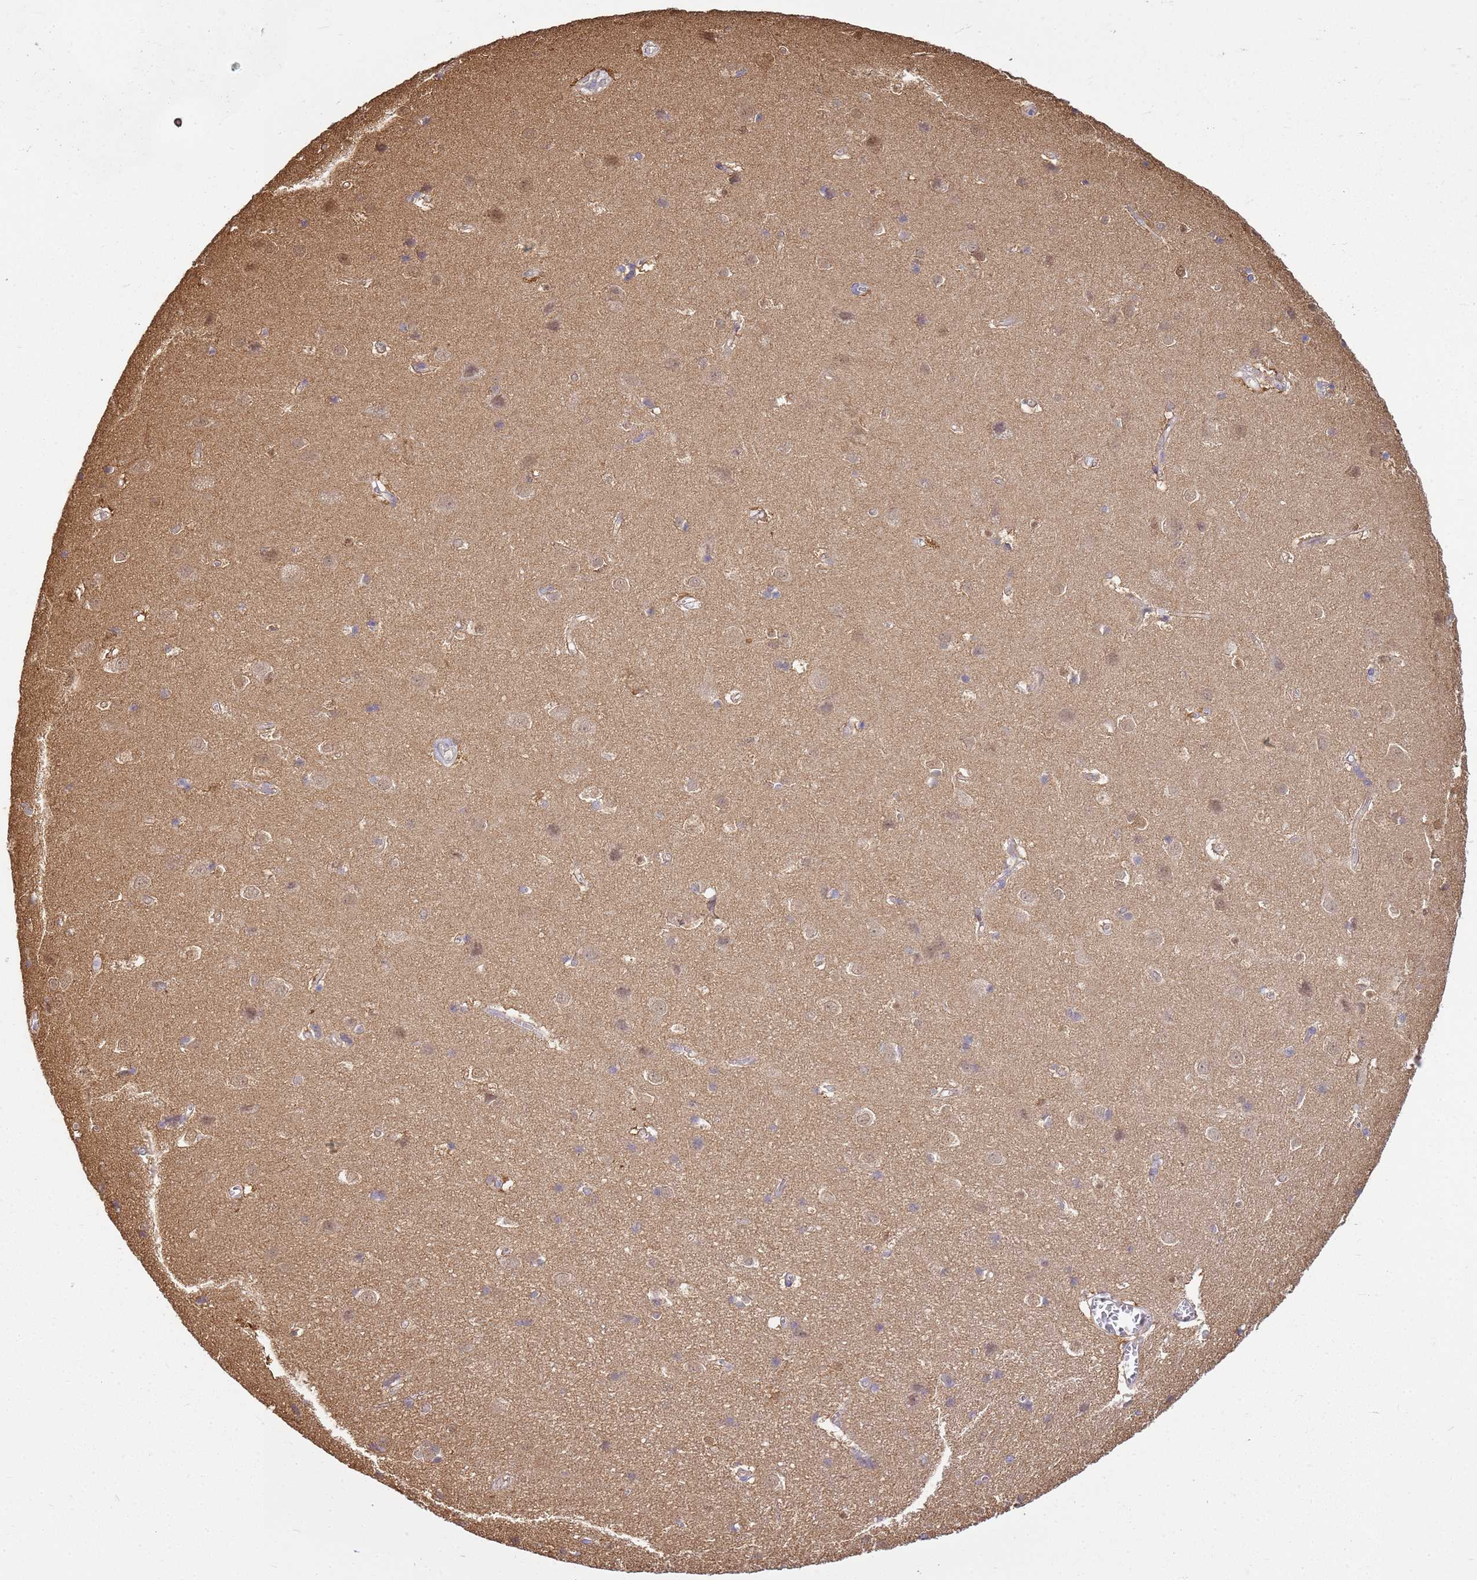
{"staining": {"intensity": "negative", "quantity": "none", "location": "none"}, "tissue": "cerebral cortex", "cell_type": "Endothelial cells", "image_type": "normal", "snomed": [{"axis": "morphology", "description": "Normal tissue, NOS"}, {"axis": "topography", "description": "Cerebral cortex"}], "caption": "IHC micrograph of normal cerebral cortex stained for a protein (brown), which shows no staining in endothelial cells.", "gene": "YWHAE", "patient": {"sex": "male", "age": 54}}